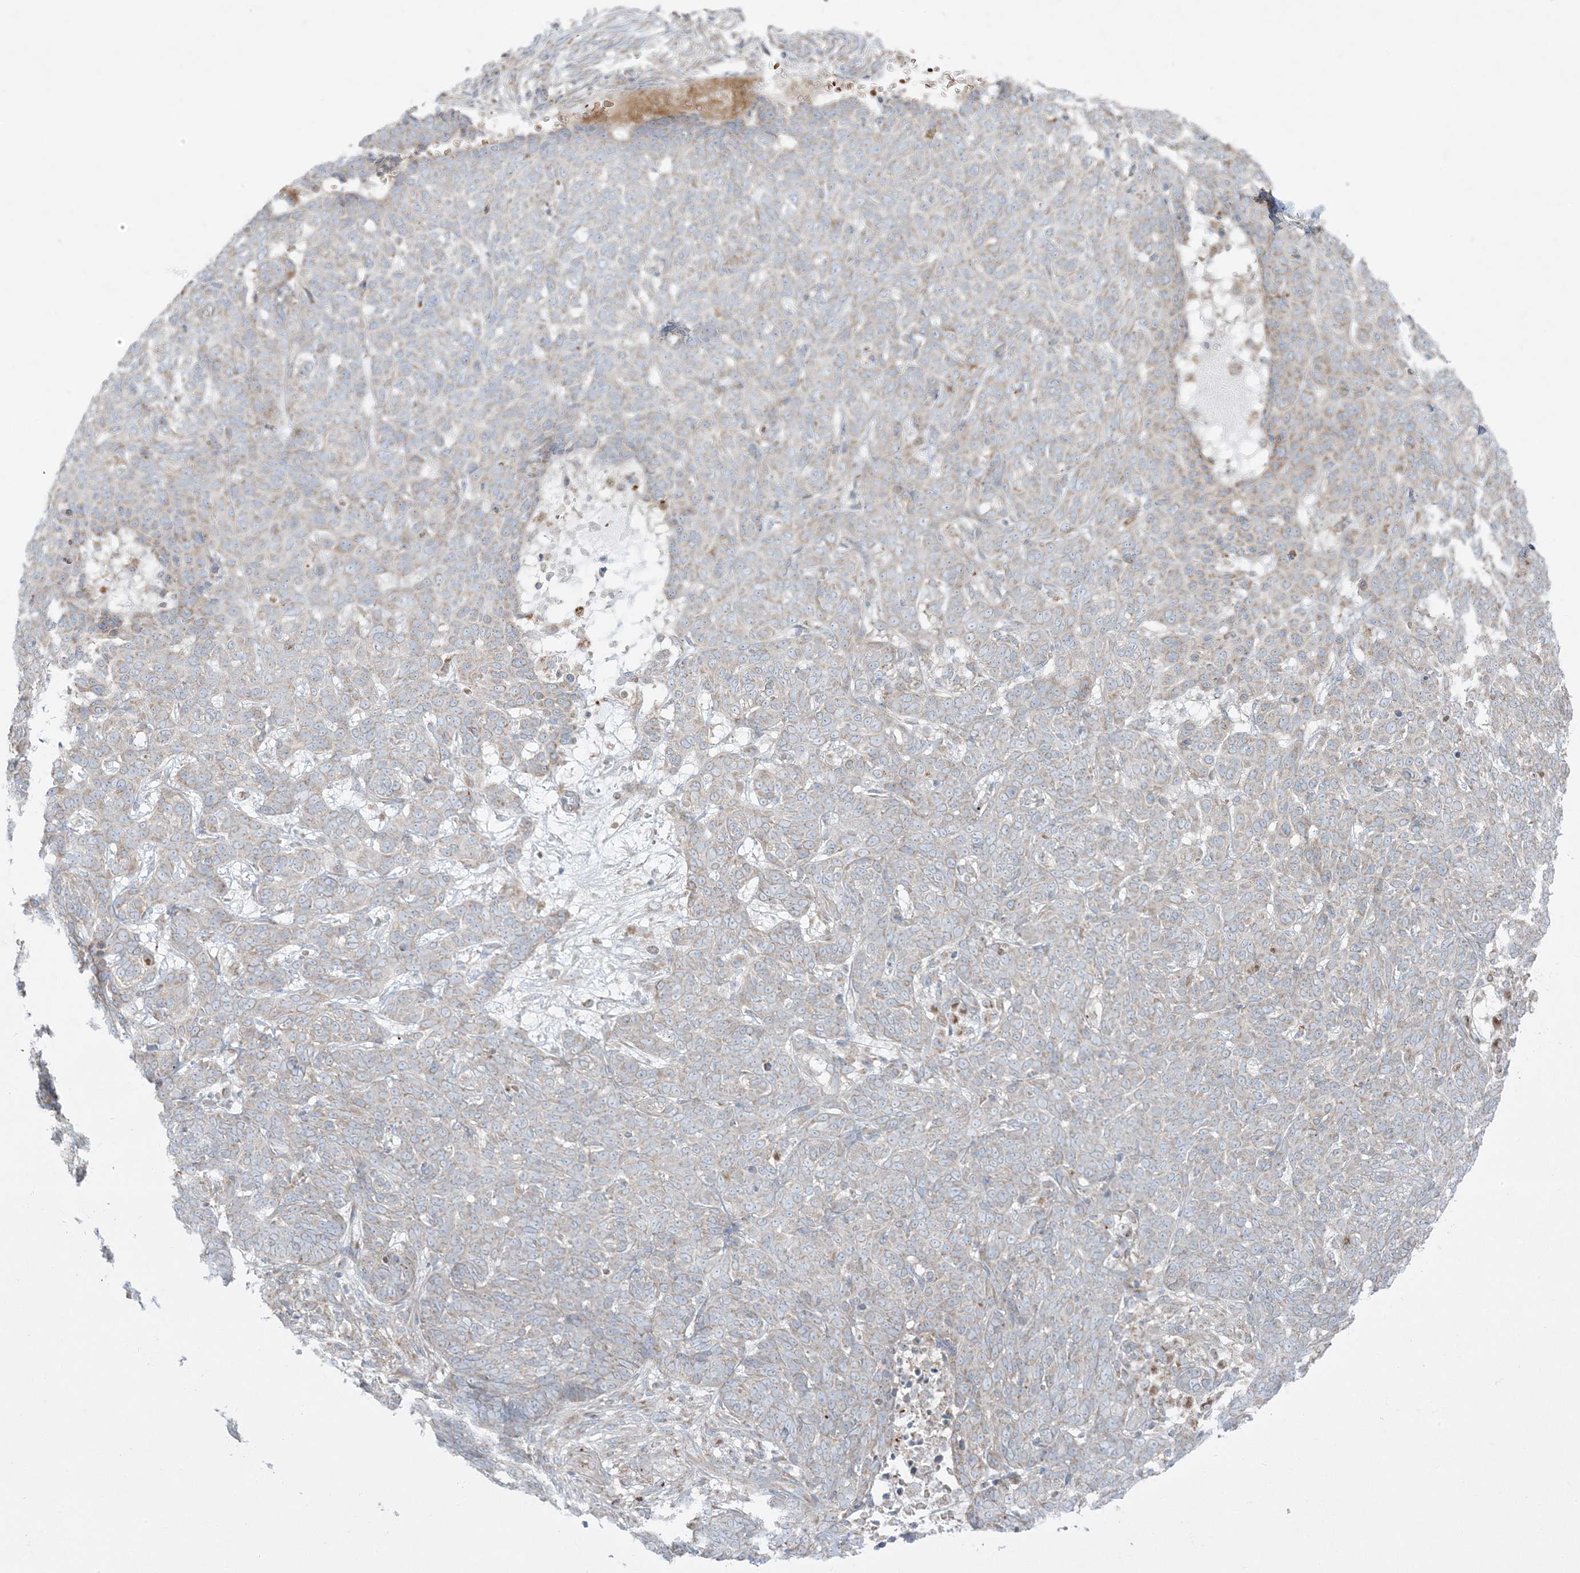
{"staining": {"intensity": "negative", "quantity": "none", "location": "none"}, "tissue": "skin cancer", "cell_type": "Tumor cells", "image_type": "cancer", "snomed": [{"axis": "morphology", "description": "Basal cell carcinoma"}, {"axis": "topography", "description": "Skin"}], "caption": "A photomicrograph of skin cancer (basal cell carcinoma) stained for a protein displays no brown staining in tumor cells.", "gene": "PIK3R4", "patient": {"sex": "male", "age": 85}}